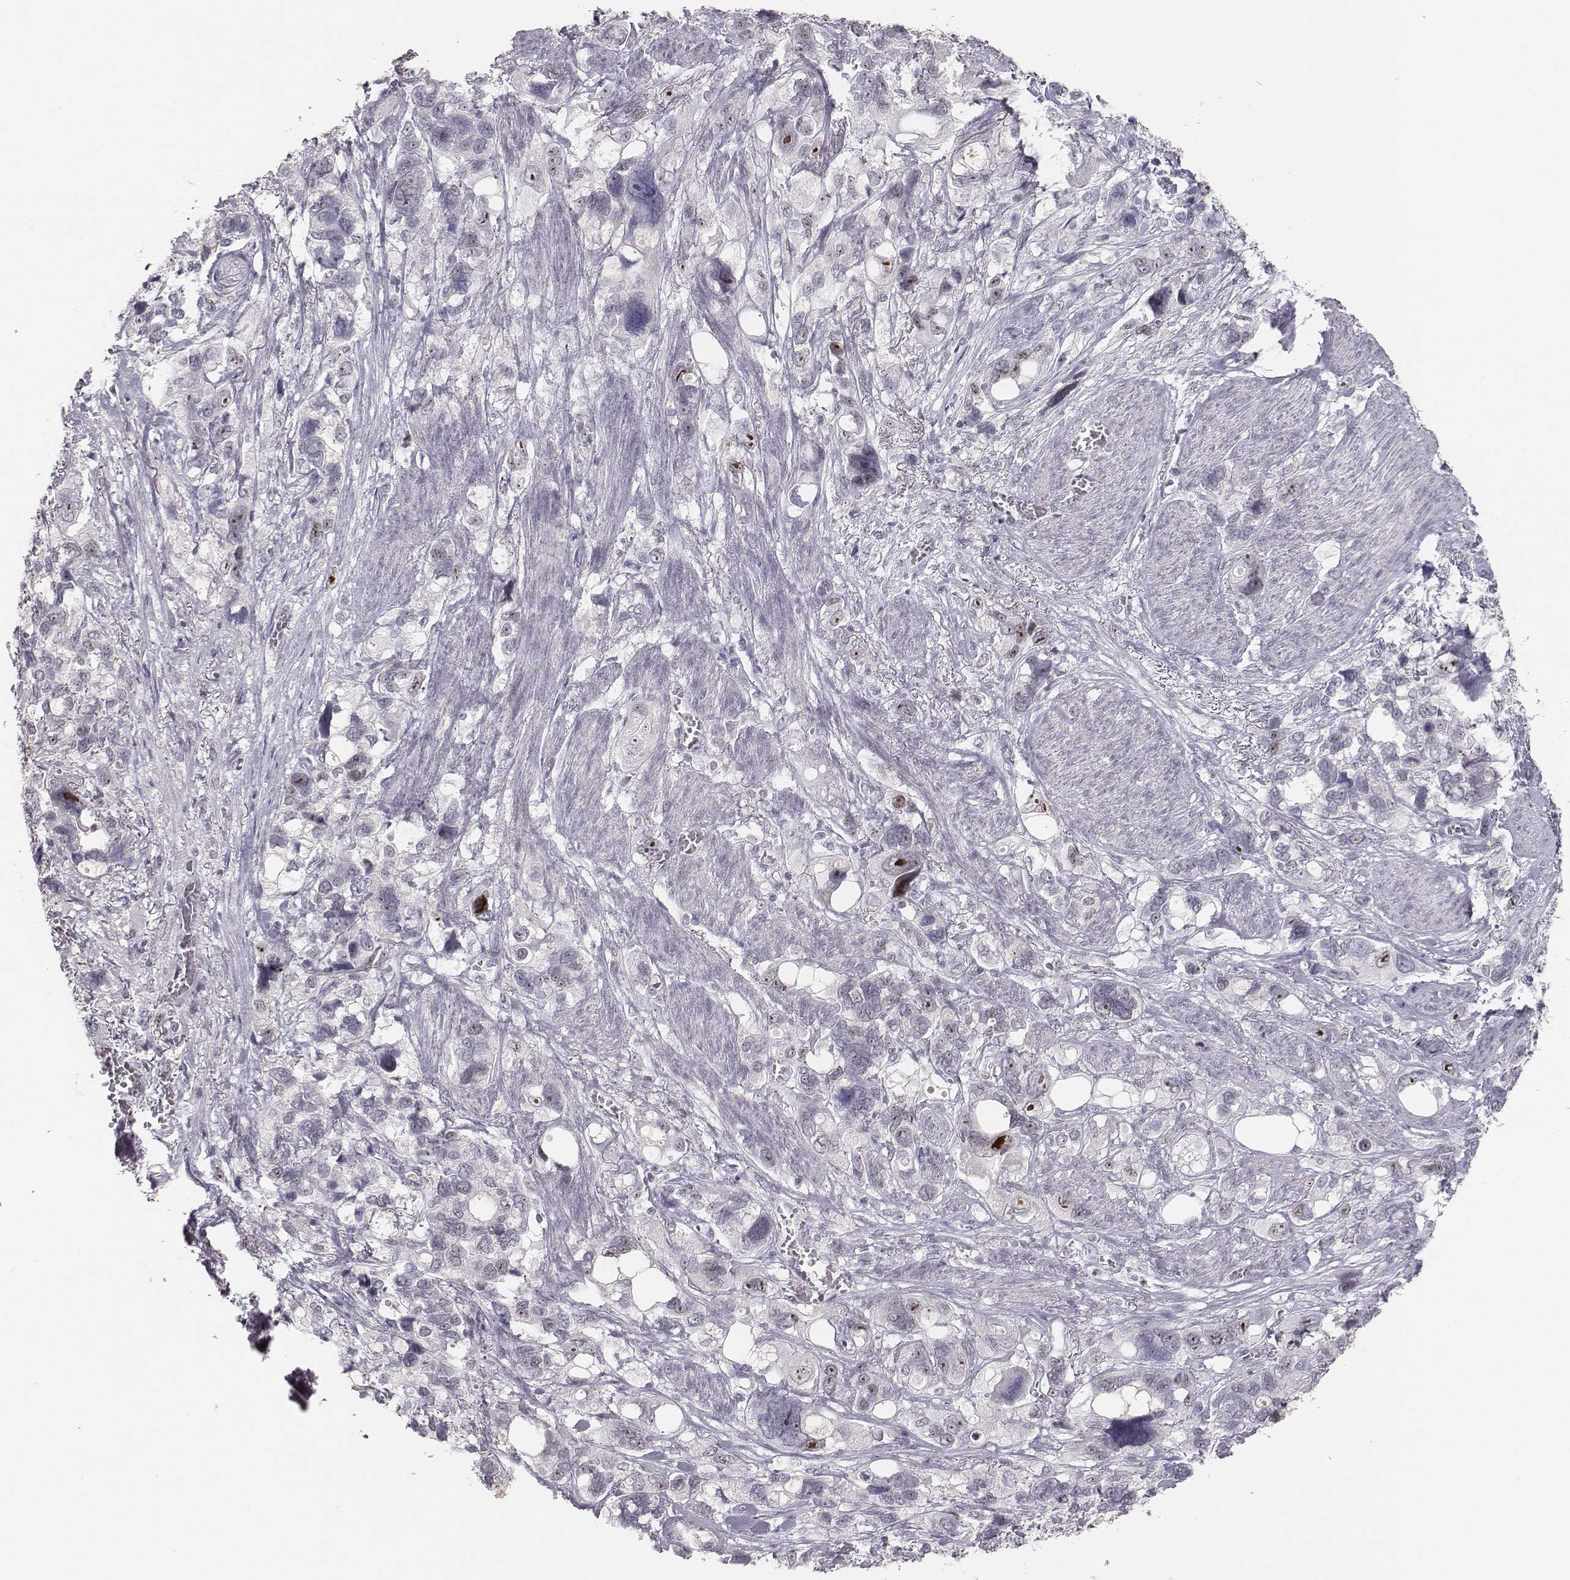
{"staining": {"intensity": "negative", "quantity": "none", "location": "none"}, "tissue": "stomach cancer", "cell_type": "Tumor cells", "image_type": "cancer", "snomed": [{"axis": "morphology", "description": "Adenocarcinoma, NOS"}, {"axis": "topography", "description": "Stomach, upper"}], "caption": "This micrograph is of adenocarcinoma (stomach) stained with immunohistochemistry to label a protein in brown with the nuclei are counter-stained blue. There is no staining in tumor cells.", "gene": "NIFK", "patient": {"sex": "female", "age": 81}}